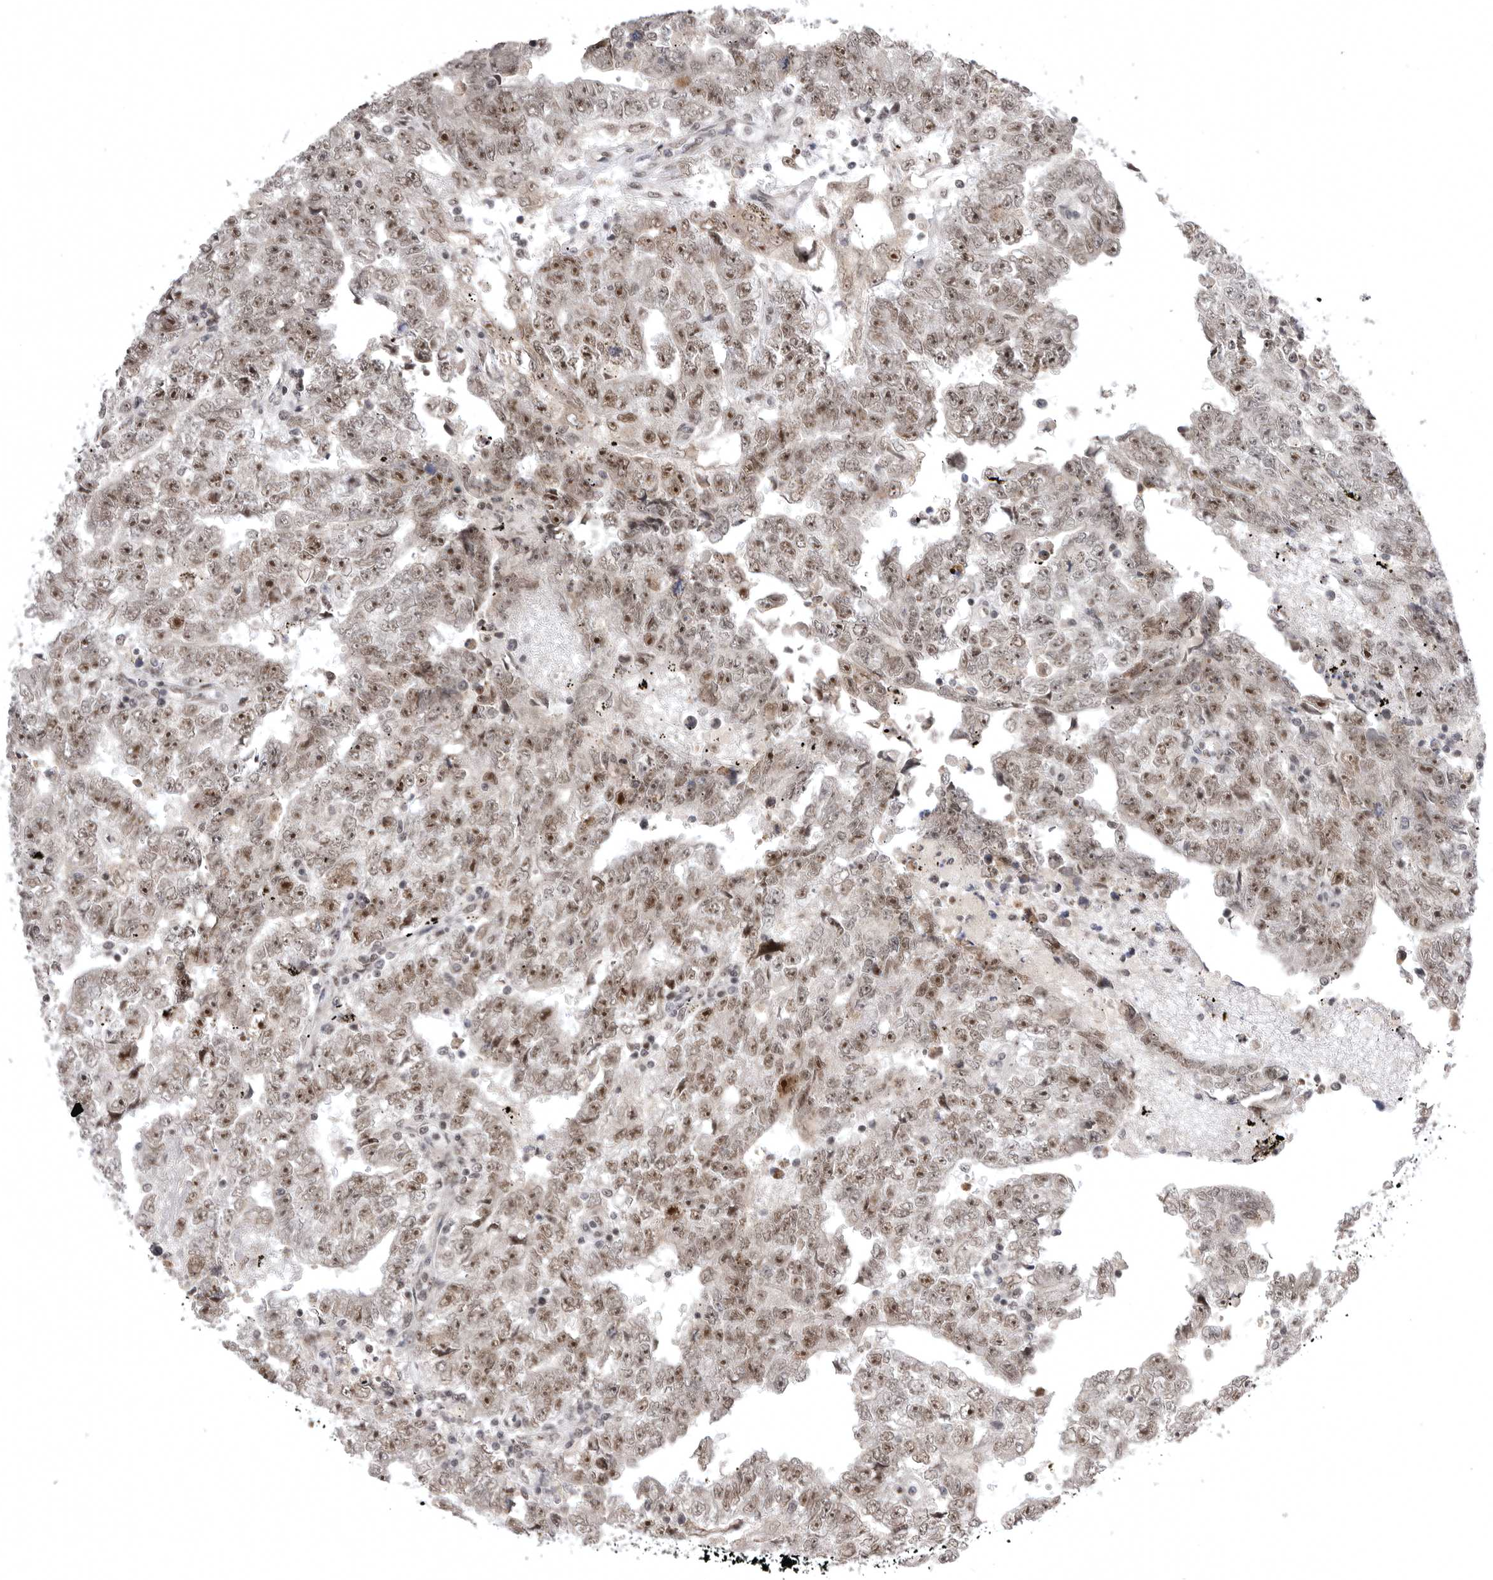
{"staining": {"intensity": "moderate", "quantity": "25%-75%", "location": "nuclear"}, "tissue": "testis cancer", "cell_type": "Tumor cells", "image_type": "cancer", "snomed": [{"axis": "morphology", "description": "Carcinoma, Embryonal, NOS"}, {"axis": "topography", "description": "Testis"}], "caption": "Testis cancer stained with immunohistochemistry (IHC) displays moderate nuclear staining in approximately 25%-75% of tumor cells.", "gene": "ZNF830", "patient": {"sex": "male", "age": 25}}